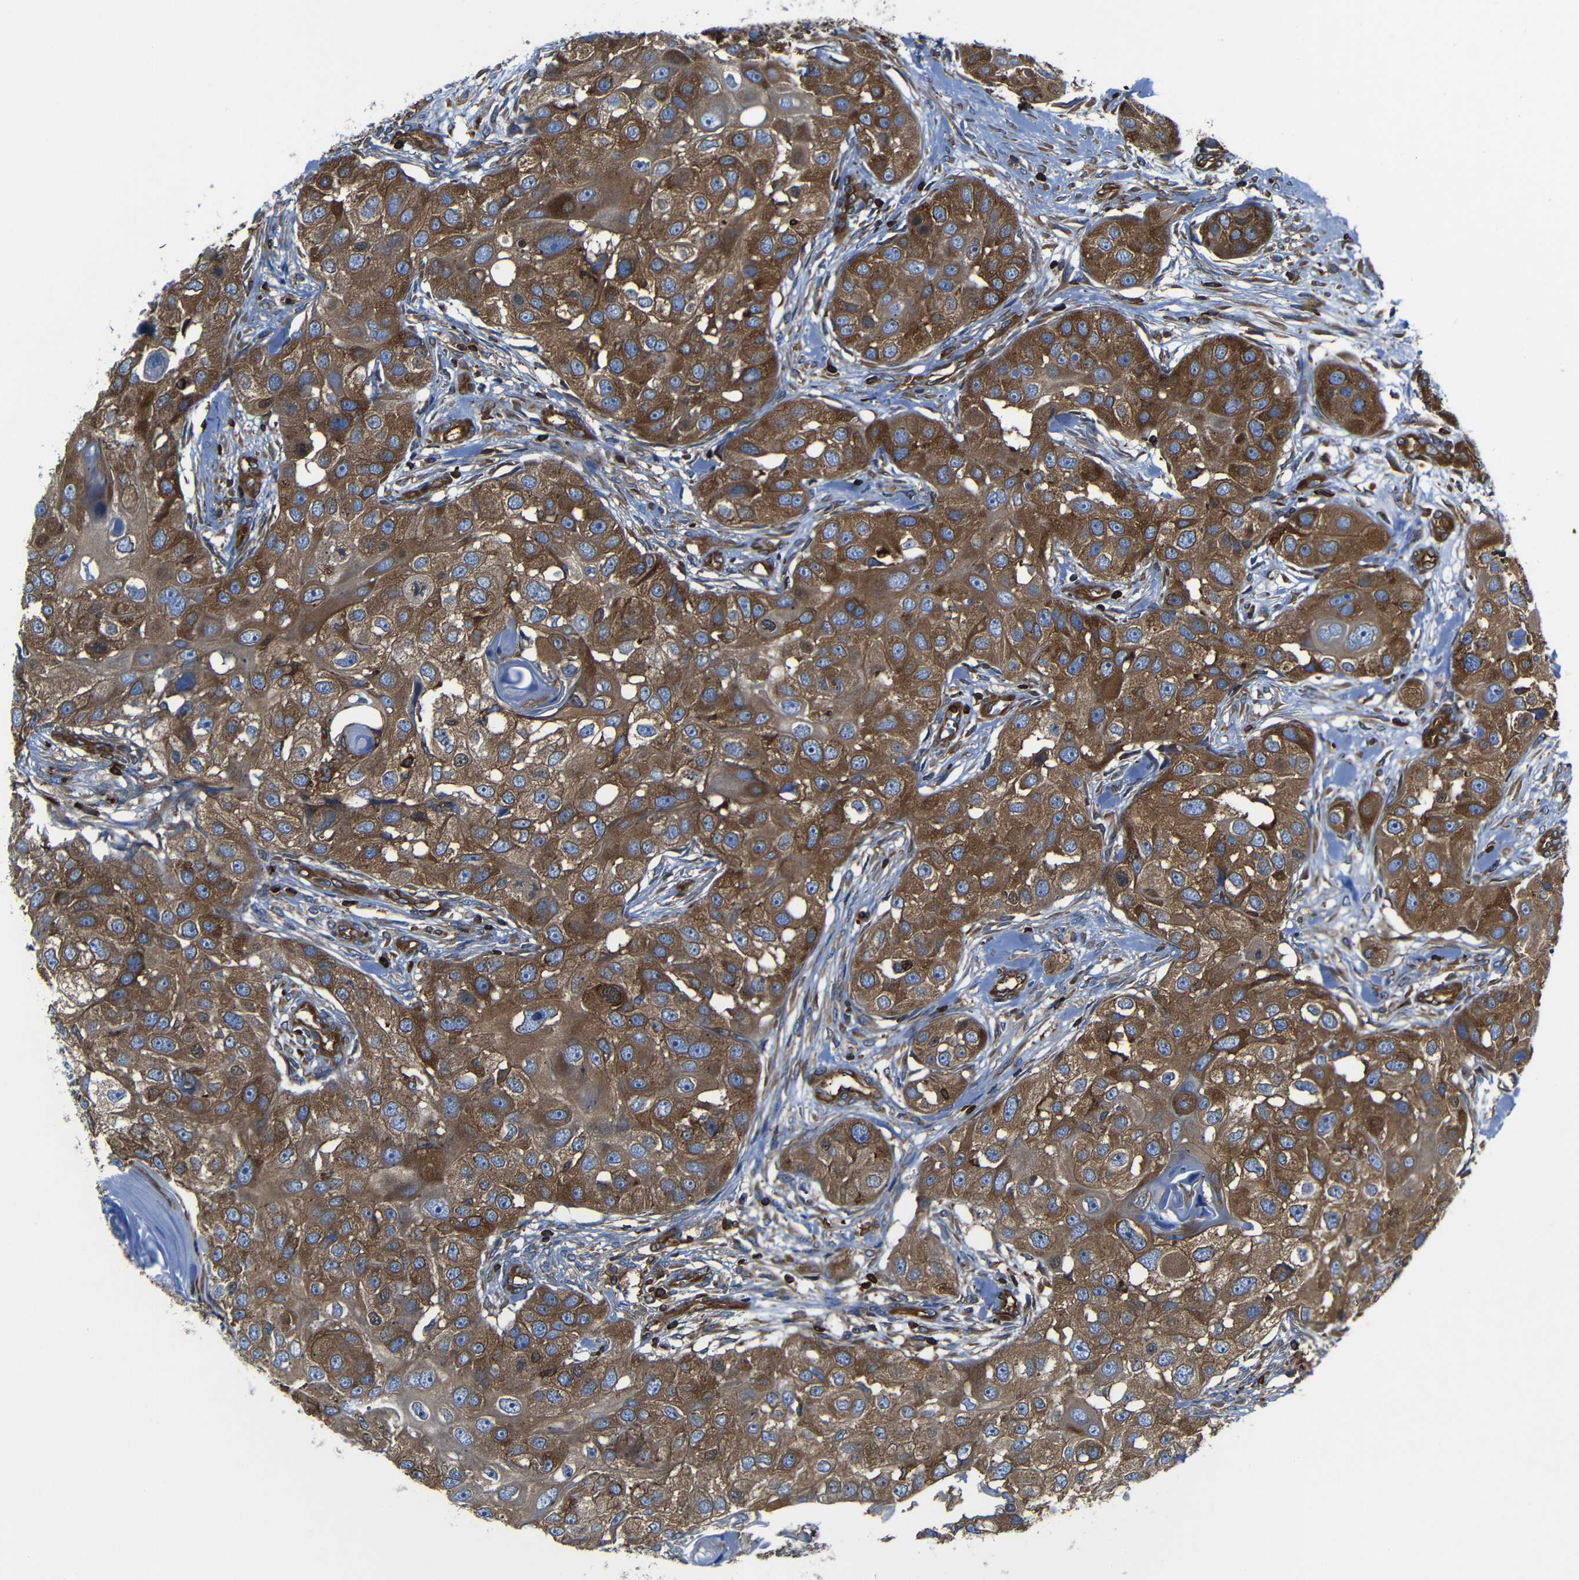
{"staining": {"intensity": "strong", "quantity": ">75%", "location": "cytoplasmic/membranous"}, "tissue": "head and neck cancer", "cell_type": "Tumor cells", "image_type": "cancer", "snomed": [{"axis": "morphology", "description": "Normal tissue, NOS"}, {"axis": "morphology", "description": "Squamous cell carcinoma, NOS"}, {"axis": "topography", "description": "Skeletal muscle"}, {"axis": "topography", "description": "Head-Neck"}], "caption": "Head and neck cancer (squamous cell carcinoma) stained for a protein (brown) reveals strong cytoplasmic/membranous positive positivity in about >75% of tumor cells.", "gene": "ARHGEF1", "patient": {"sex": "male", "age": 51}}